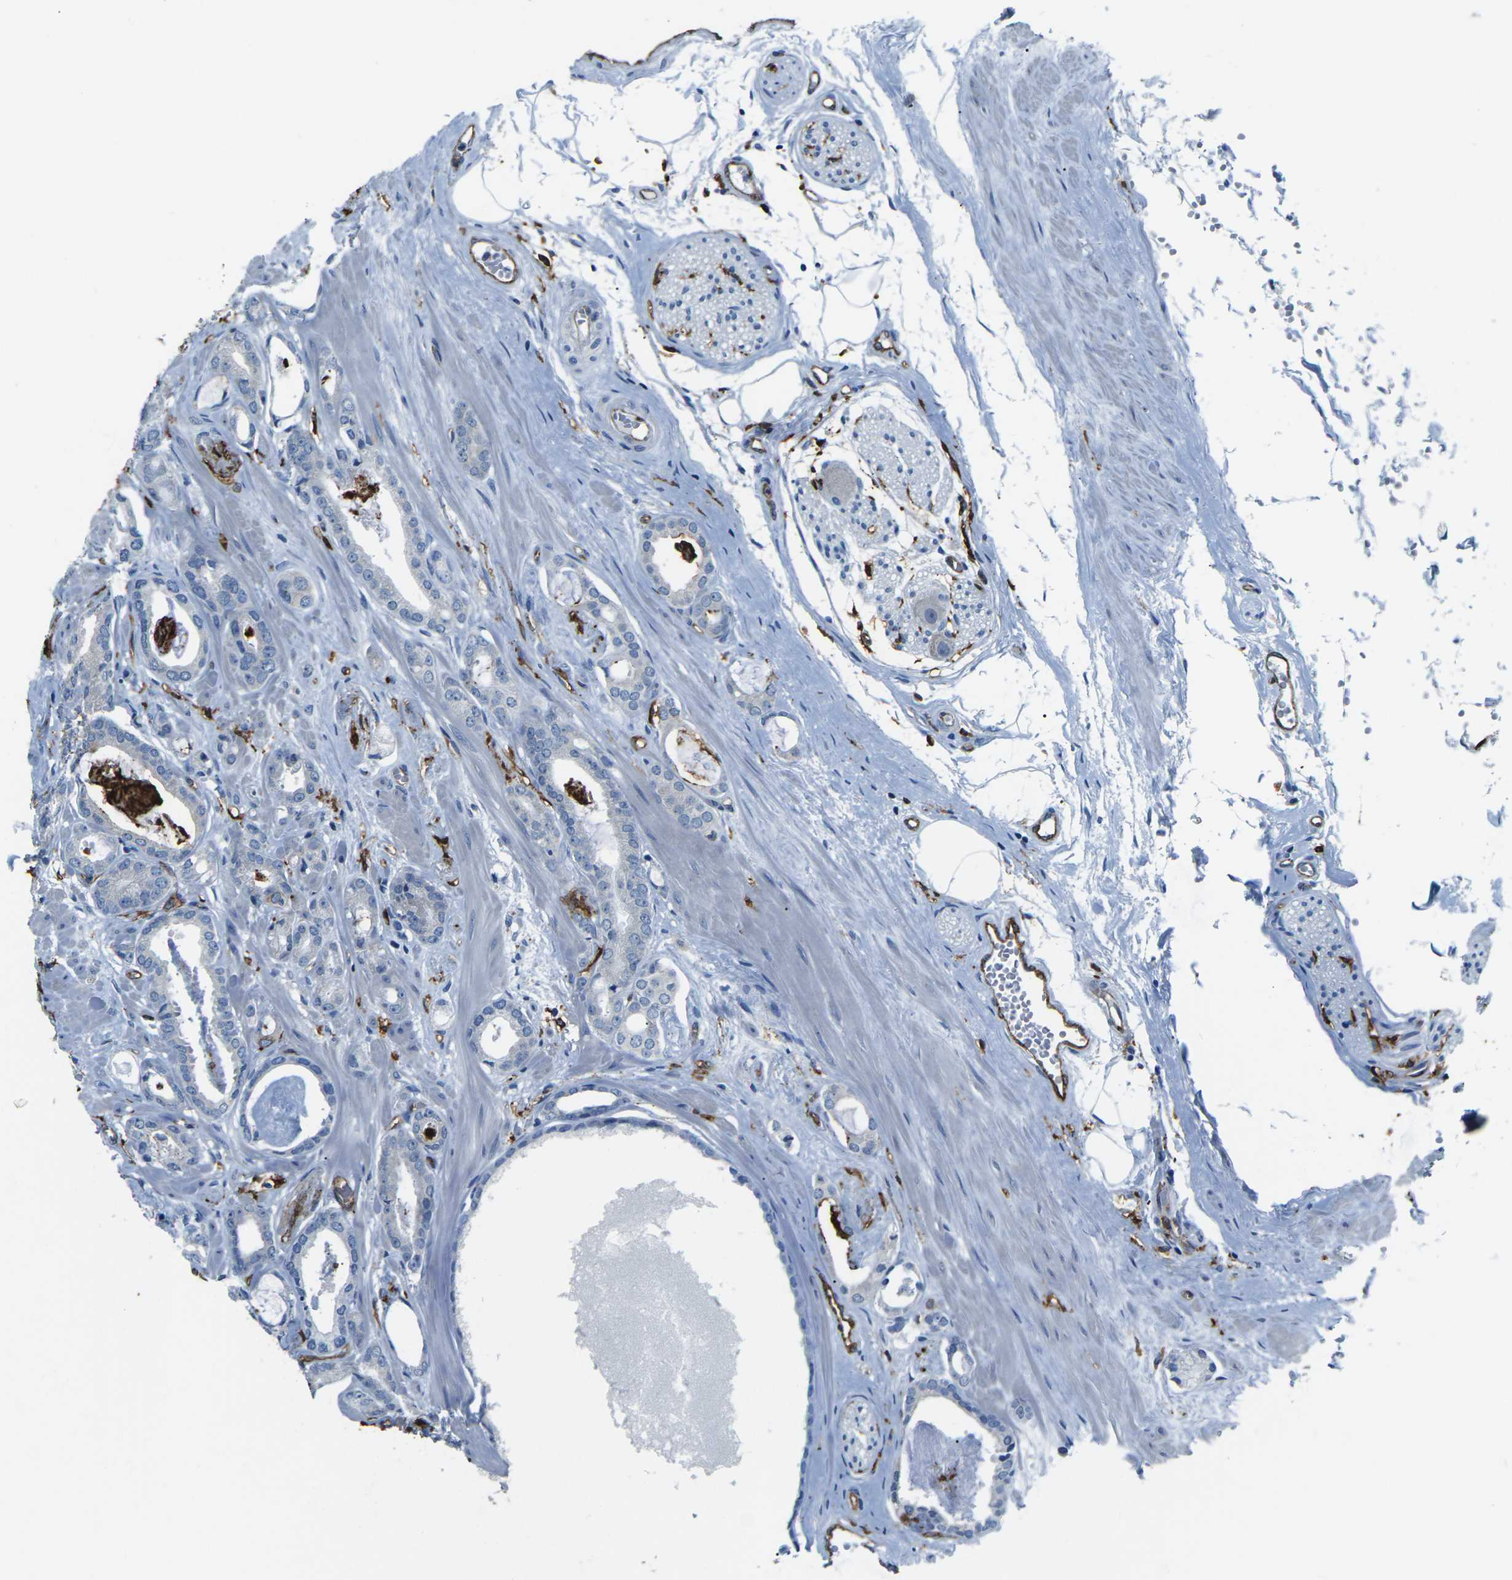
{"staining": {"intensity": "negative", "quantity": "none", "location": "none"}, "tissue": "prostate cancer", "cell_type": "Tumor cells", "image_type": "cancer", "snomed": [{"axis": "morphology", "description": "Adenocarcinoma, Low grade"}, {"axis": "topography", "description": "Prostate"}], "caption": "This is an IHC histopathology image of human adenocarcinoma (low-grade) (prostate). There is no positivity in tumor cells.", "gene": "PTPN1", "patient": {"sex": "male", "age": 53}}